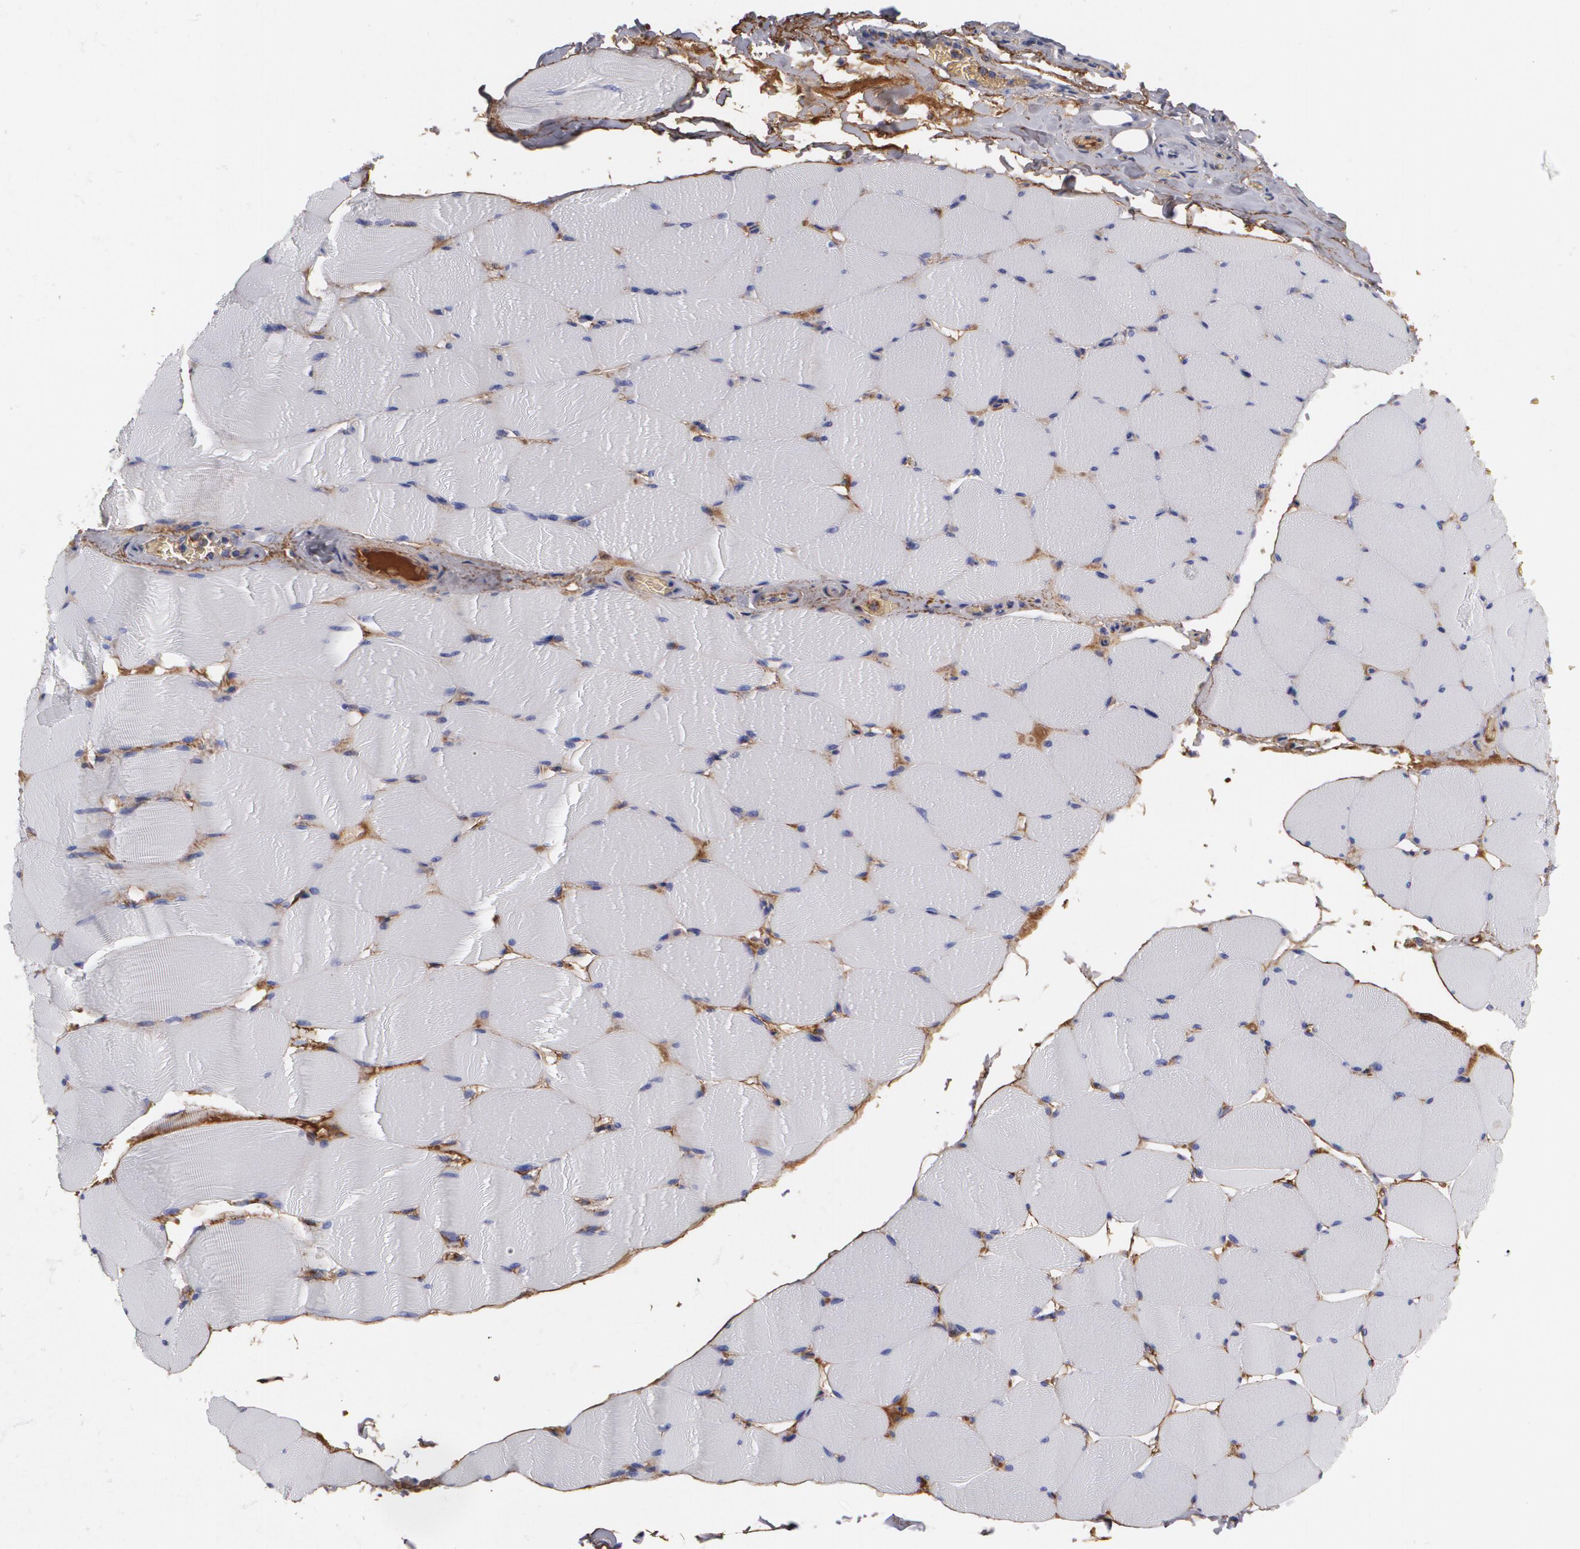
{"staining": {"intensity": "negative", "quantity": "none", "location": "none"}, "tissue": "skeletal muscle", "cell_type": "Myocytes", "image_type": "normal", "snomed": [{"axis": "morphology", "description": "Normal tissue, NOS"}, {"axis": "topography", "description": "Skeletal muscle"}], "caption": "Immunohistochemistry (IHC) photomicrograph of benign human skeletal muscle stained for a protein (brown), which reveals no staining in myocytes.", "gene": "FBLN1", "patient": {"sex": "male", "age": 62}}